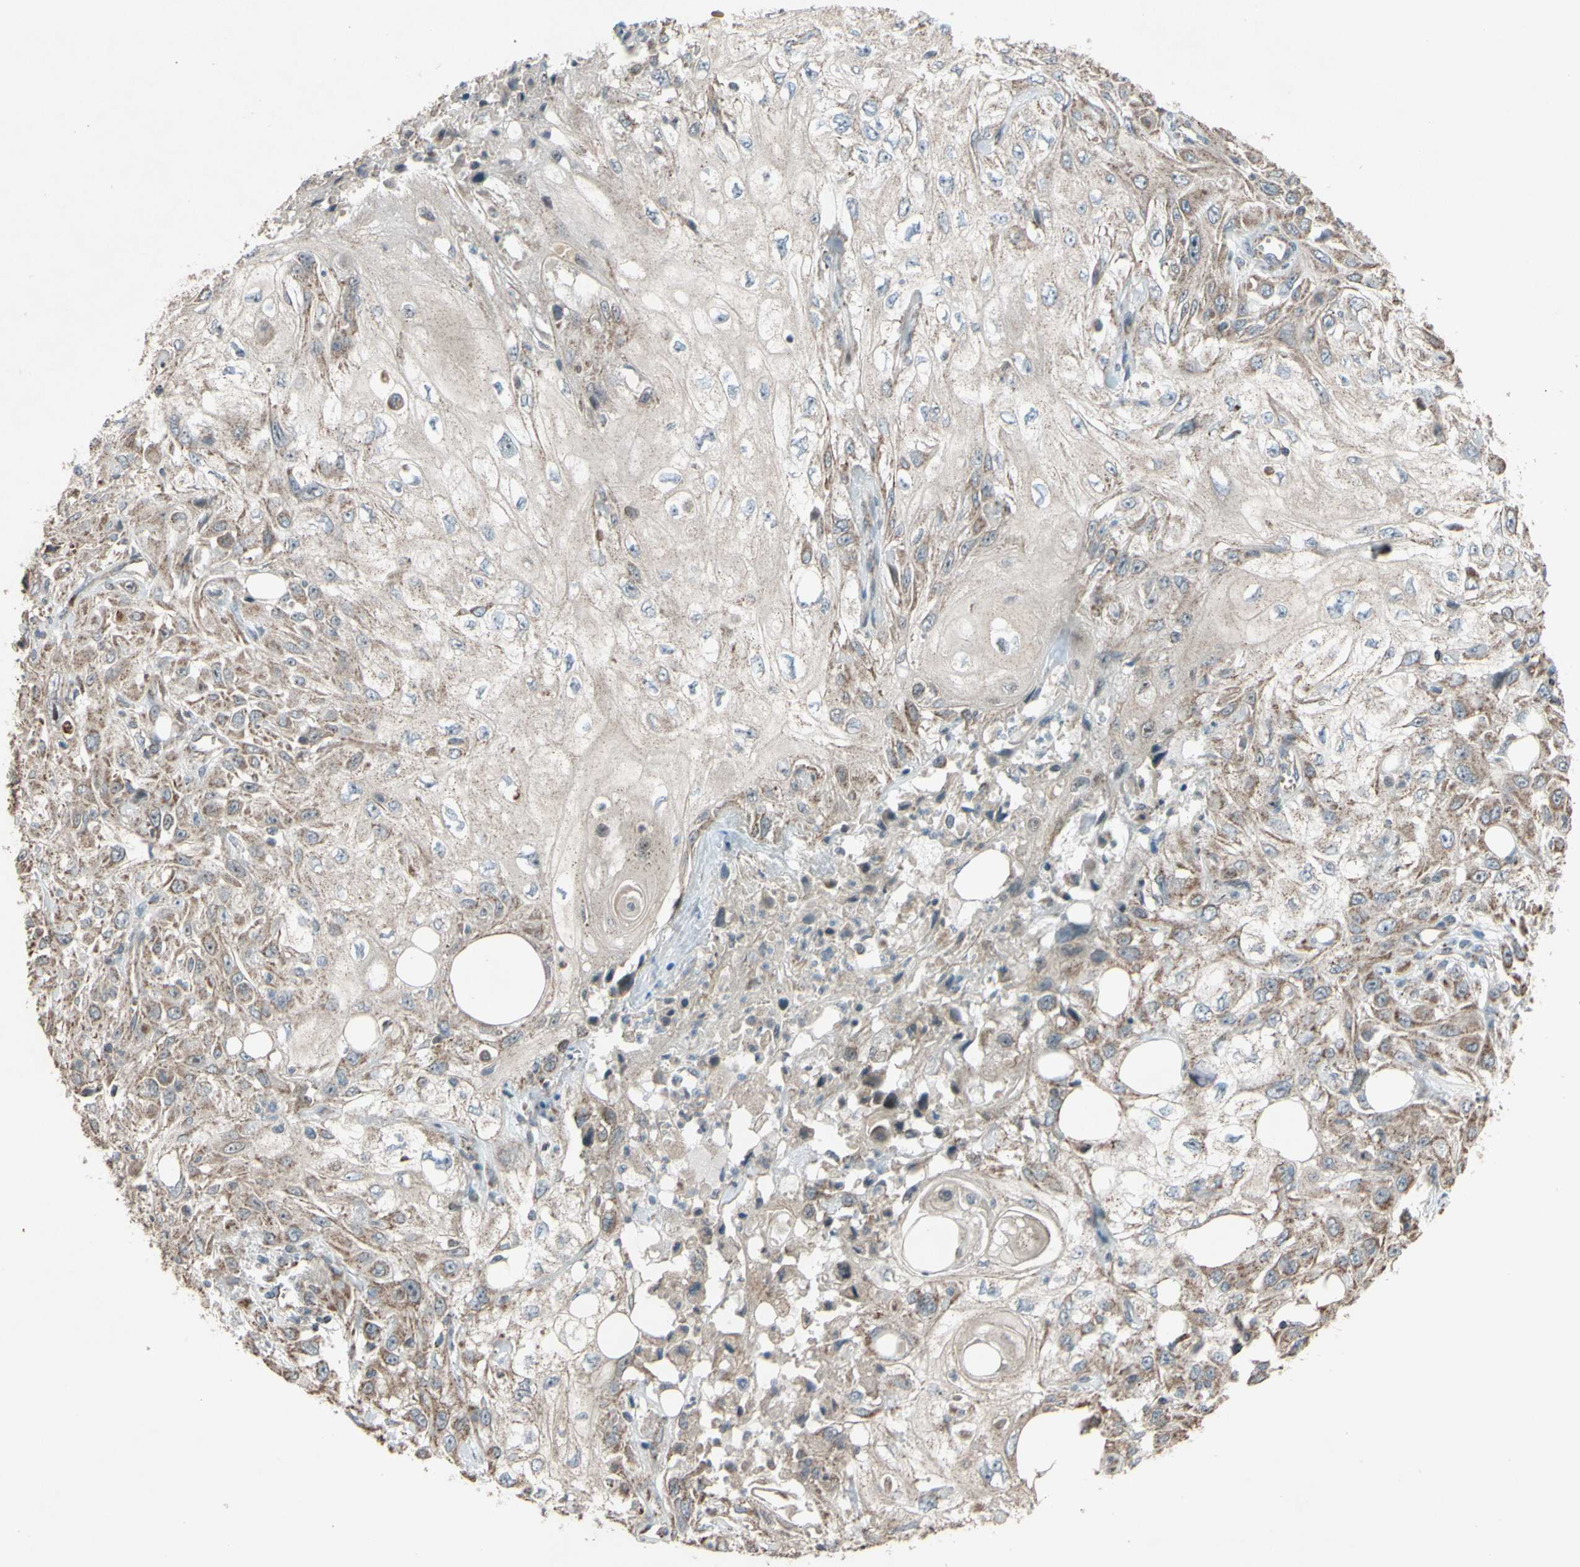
{"staining": {"intensity": "moderate", "quantity": ">75%", "location": "cytoplasmic/membranous"}, "tissue": "skin cancer", "cell_type": "Tumor cells", "image_type": "cancer", "snomed": [{"axis": "morphology", "description": "Squamous cell carcinoma, NOS"}, {"axis": "topography", "description": "Skin"}], "caption": "Immunohistochemistry (IHC) histopathology image of neoplastic tissue: skin cancer (squamous cell carcinoma) stained using immunohistochemistry (IHC) displays medium levels of moderate protein expression localized specifically in the cytoplasmic/membranous of tumor cells, appearing as a cytoplasmic/membranous brown color.", "gene": "ACOT8", "patient": {"sex": "male", "age": 75}}